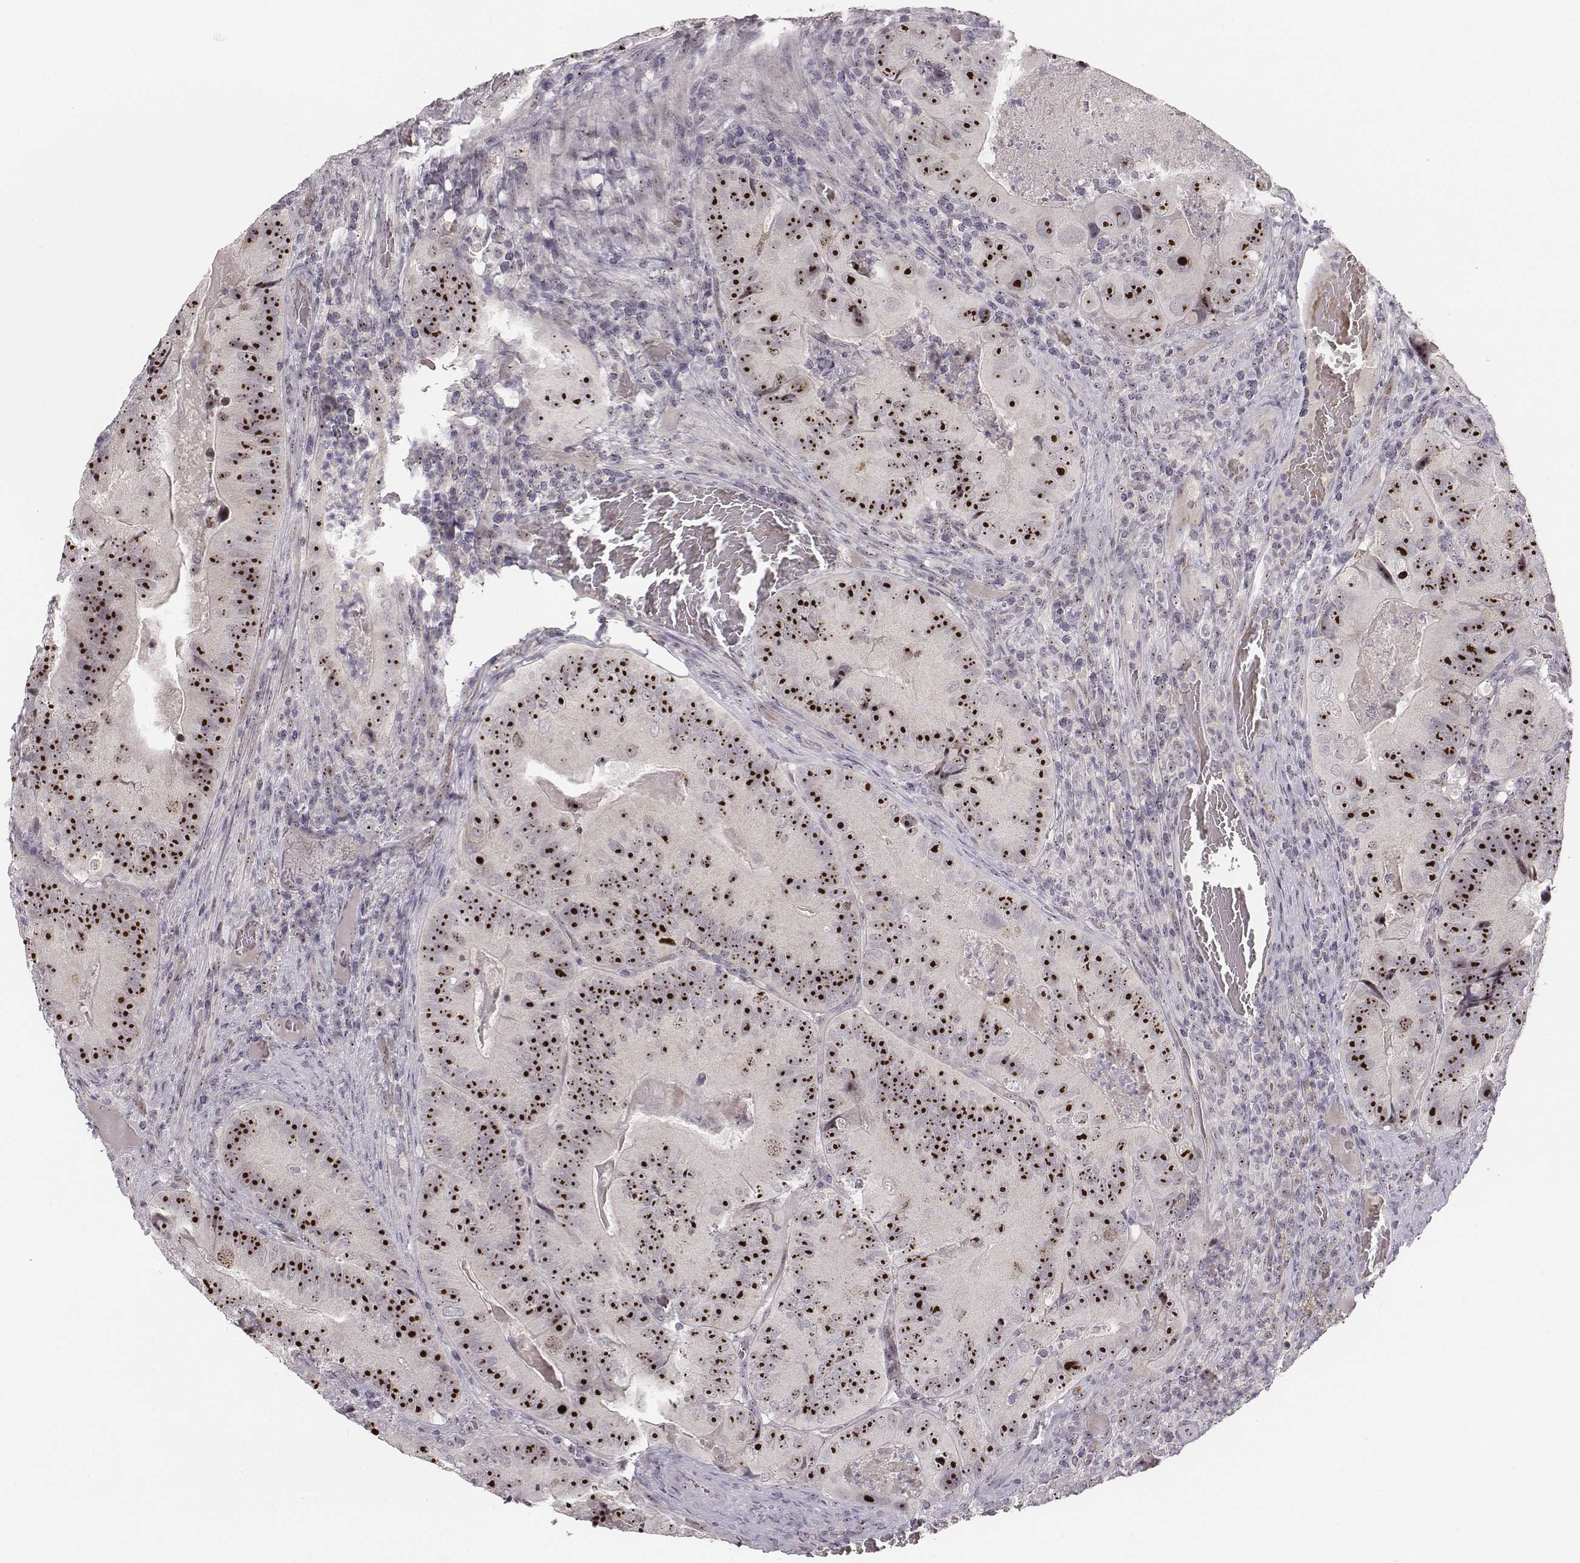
{"staining": {"intensity": "strong", "quantity": ">75%", "location": "nuclear"}, "tissue": "colorectal cancer", "cell_type": "Tumor cells", "image_type": "cancer", "snomed": [{"axis": "morphology", "description": "Adenocarcinoma, NOS"}, {"axis": "topography", "description": "Colon"}], "caption": "A histopathology image showing strong nuclear positivity in about >75% of tumor cells in adenocarcinoma (colorectal), as visualized by brown immunohistochemical staining.", "gene": "NIFK", "patient": {"sex": "female", "age": 86}}